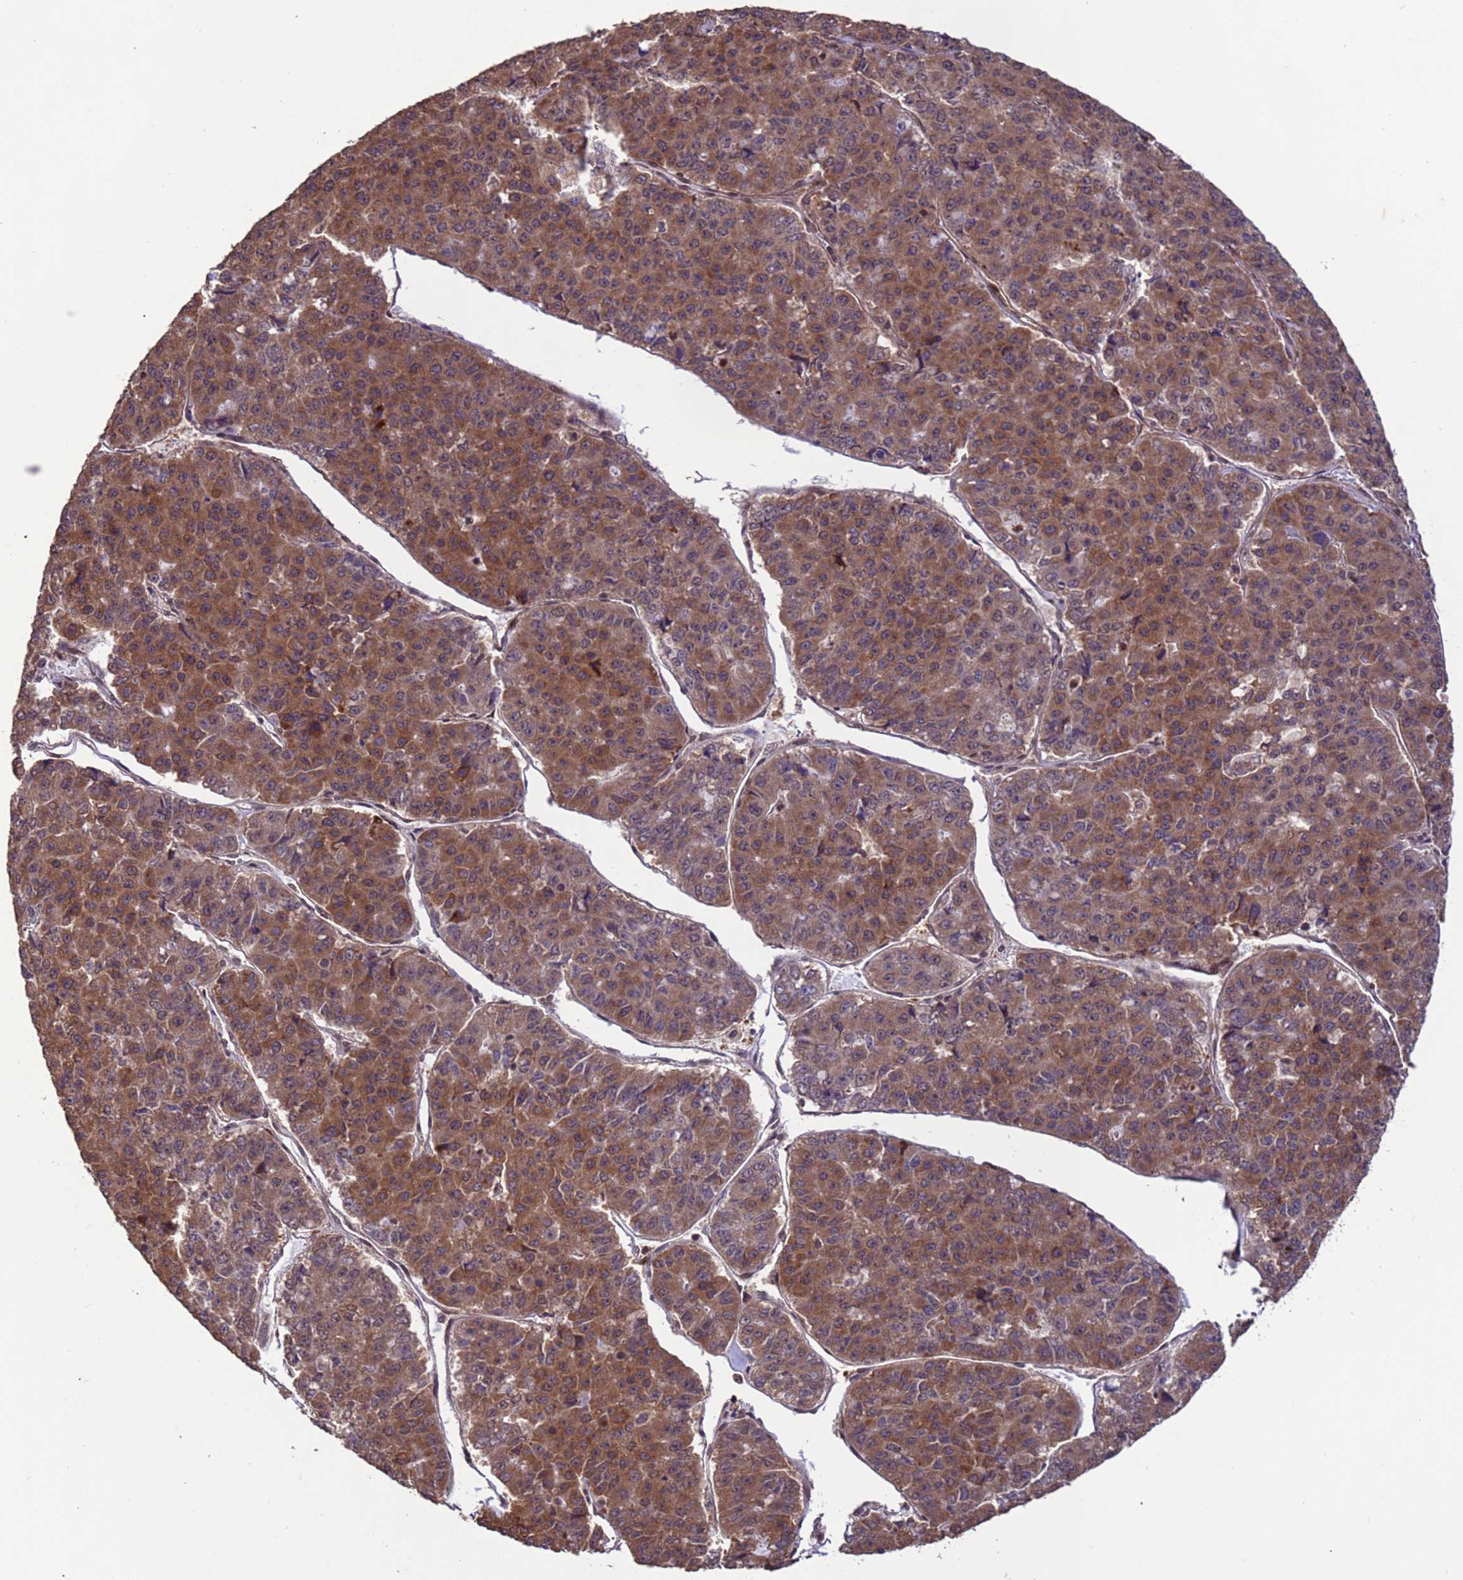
{"staining": {"intensity": "moderate", "quantity": ">75%", "location": "cytoplasmic/membranous"}, "tissue": "pancreatic cancer", "cell_type": "Tumor cells", "image_type": "cancer", "snomed": [{"axis": "morphology", "description": "Adenocarcinoma, NOS"}, {"axis": "topography", "description": "Pancreas"}], "caption": "High-magnification brightfield microscopy of pancreatic cancer stained with DAB (3,3'-diaminobenzidine) (brown) and counterstained with hematoxylin (blue). tumor cells exhibit moderate cytoplasmic/membranous expression is present in about>75% of cells. (Stains: DAB (3,3'-diaminobenzidine) in brown, nuclei in blue, Microscopy: brightfield microscopy at high magnification).", "gene": "VSTM4", "patient": {"sex": "male", "age": 50}}